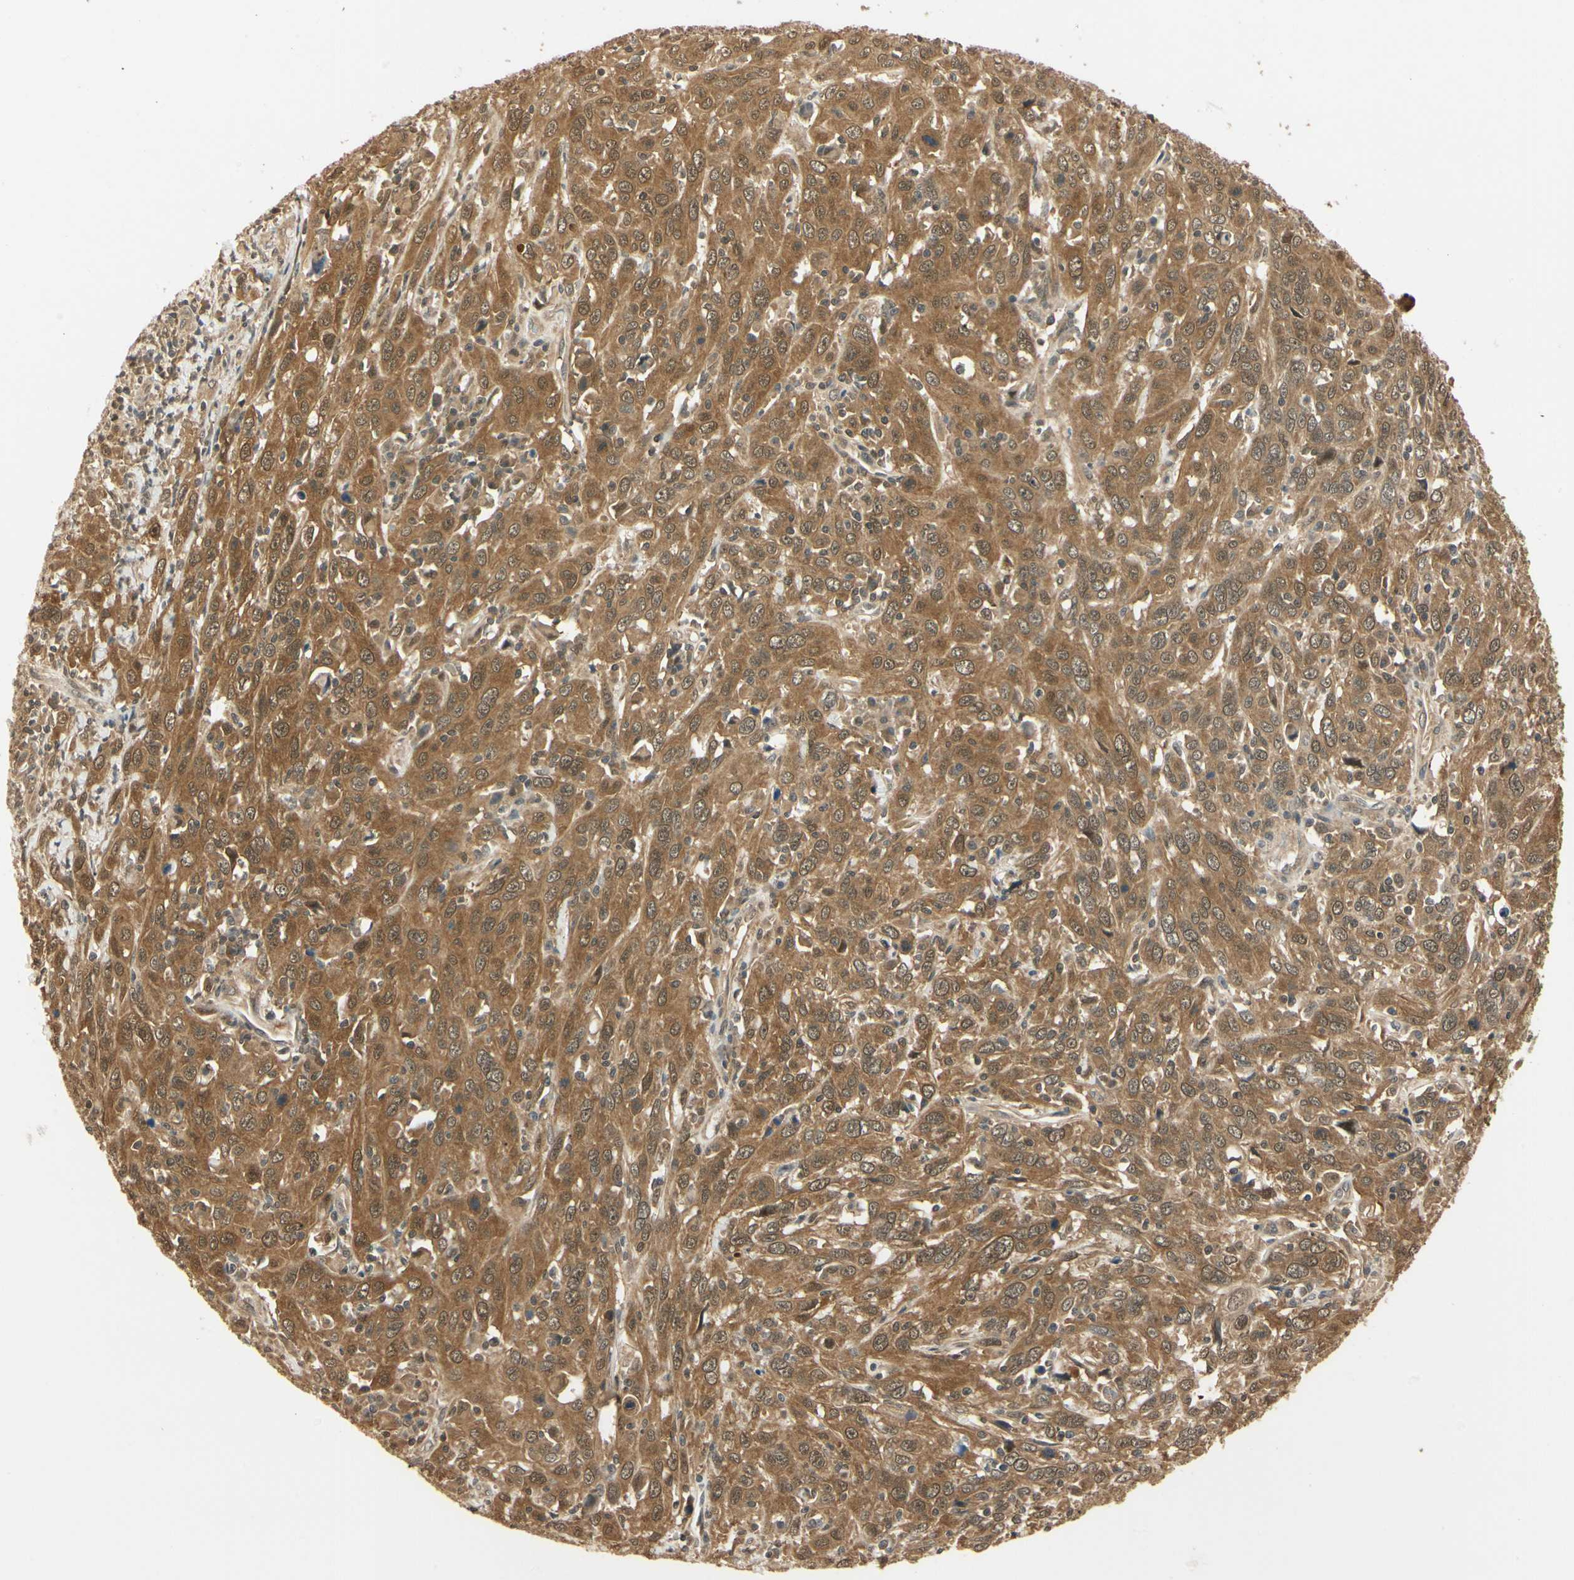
{"staining": {"intensity": "strong", "quantity": ">75%", "location": "cytoplasmic/membranous,nuclear"}, "tissue": "cervical cancer", "cell_type": "Tumor cells", "image_type": "cancer", "snomed": [{"axis": "morphology", "description": "Squamous cell carcinoma, NOS"}, {"axis": "topography", "description": "Cervix"}], "caption": "This histopathology image exhibits IHC staining of cervical squamous cell carcinoma, with high strong cytoplasmic/membranous and nuclear expression in approximately >75% of tumor cells.", "gene": "UBE2Z", "patient": {"sex": "female", "age": 46}}